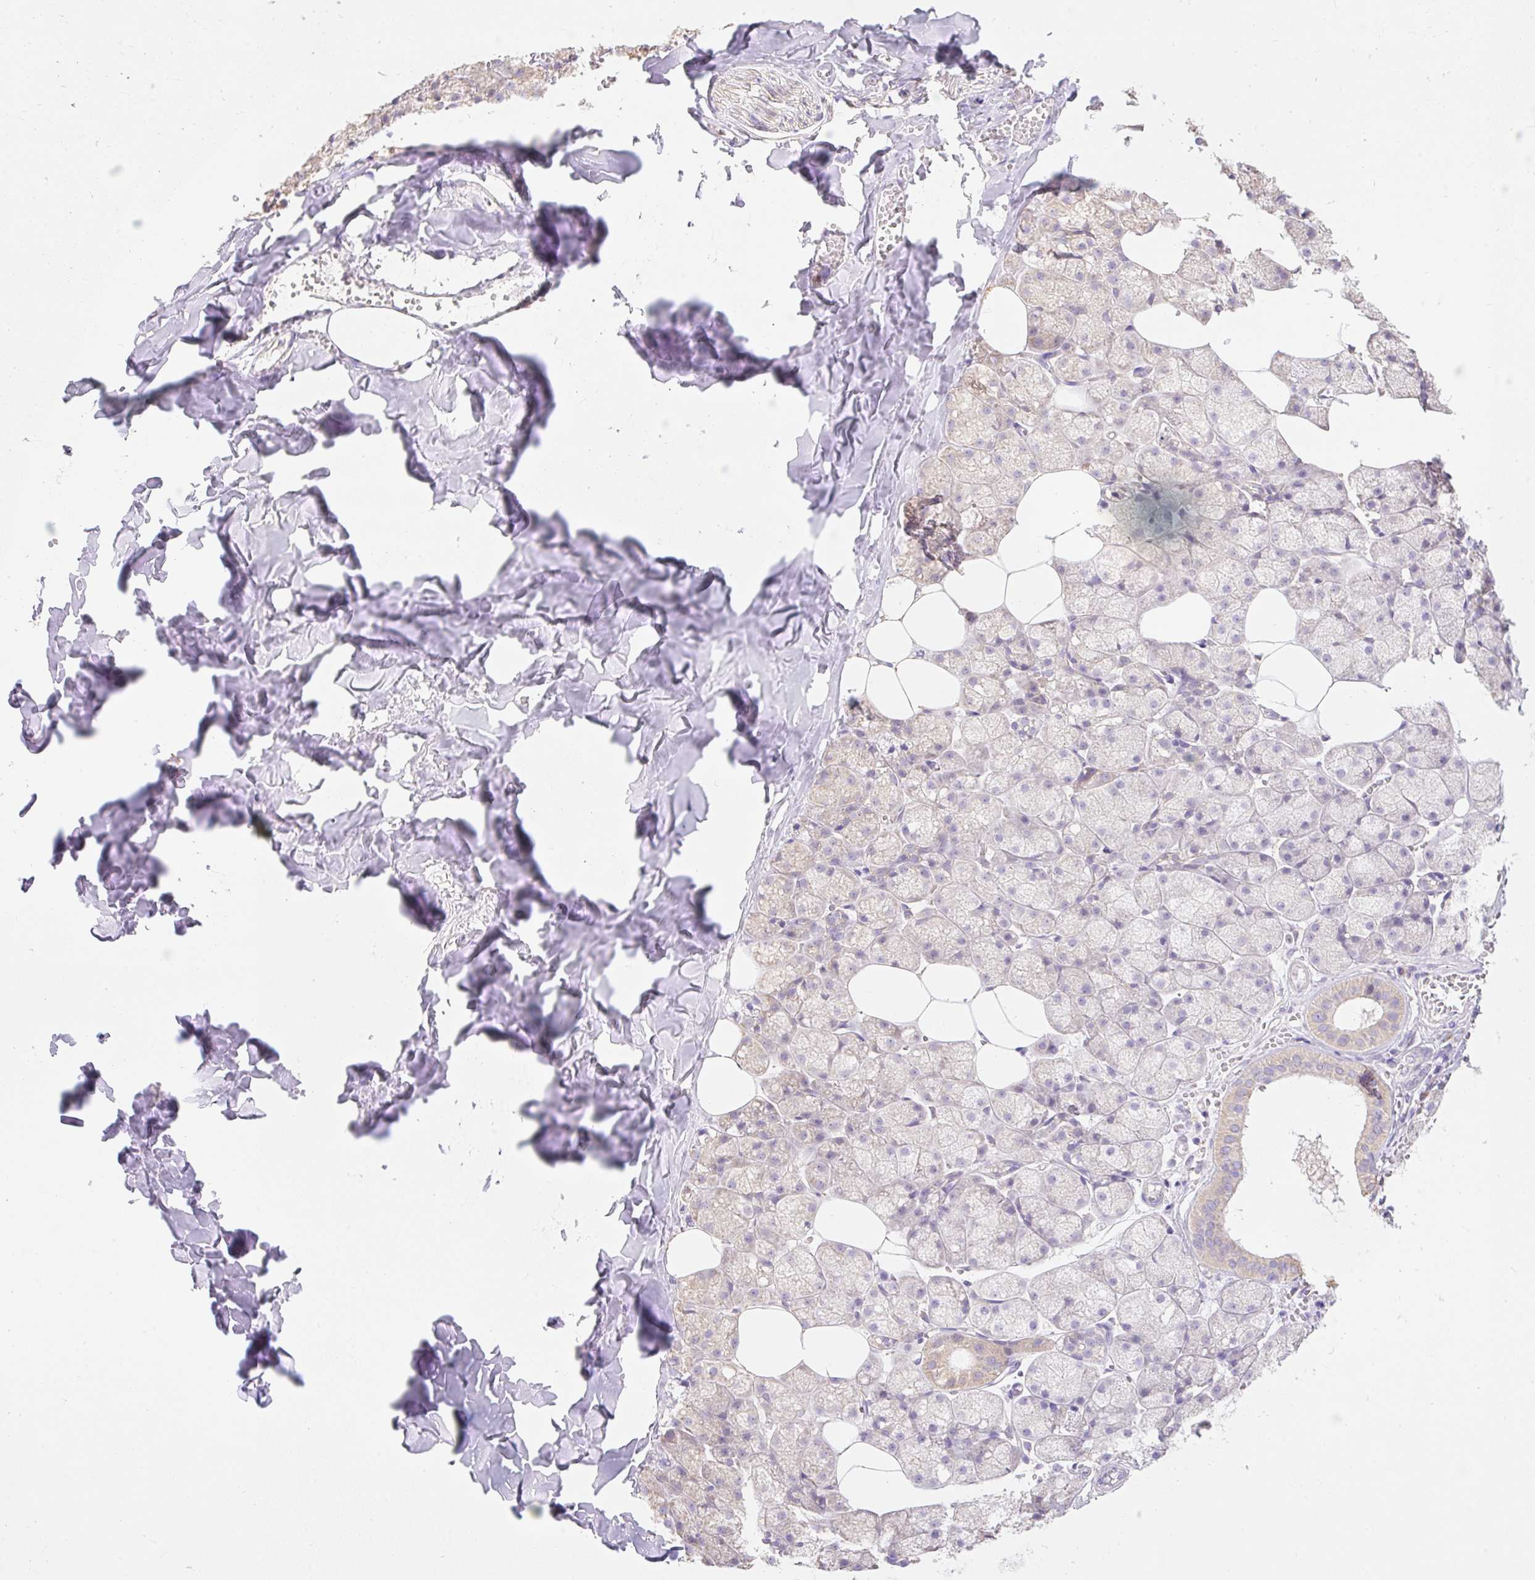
{"staining": {"intensity": "moderate", "quantity": "<25%", "location": "cytoplasmic/membranous"}, "tissue": "salivary gland", "cell_type": "Glandular cells", "image_type": "normal", "snomed": [{"axis": "morphology", "description": "Normal tissue, NOS"}, {"axis": "topography", "description": "Salivary gland"}, {"axis": "topography", "description": "Peripheral nerve tissue"}], "caption": "The micrograph reveals staining of normal salivary gland, revealing moderate cytoplasmic/membranous protein staining (brown color) within glandular cells.", "gene": "DHX35", "patient": {"sex": "male", "age": 38}}